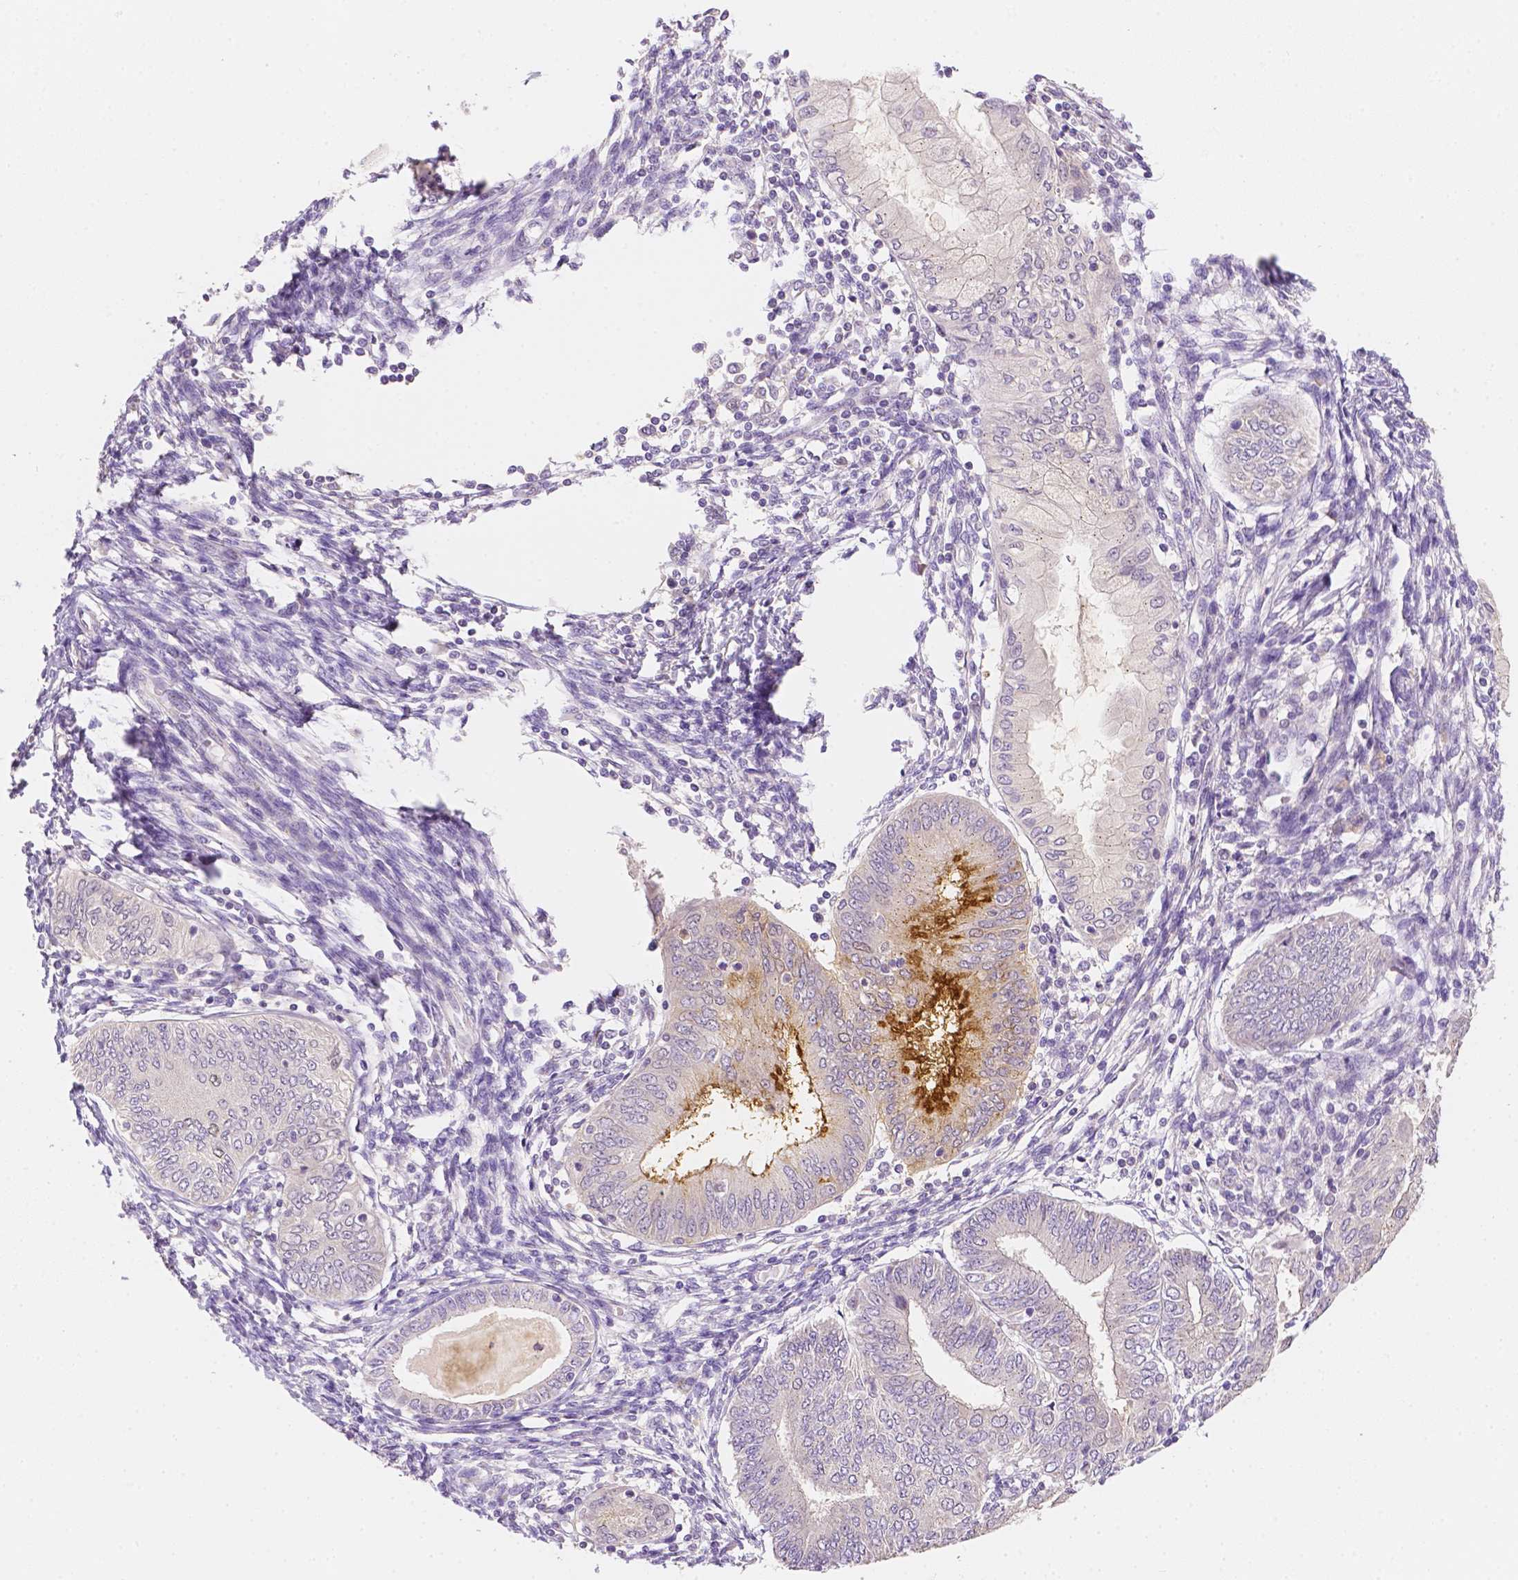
{"staining": {"intensity": "moderate", "quantity": "<25%", "location": "cytoplasmic/membranous"}, "tissue": "endometrial cancer", "cell_type": "Tumor cells", "image_type": "cancer", "snomed": [{"axis": "morphology", "description": "Adenocarcinoma, NOS"}, {"axis": "topography", "description": "Endometrium"}], "caption": "Protein expression analysis of human endometrial adenocarcinoma reveals moderate cytoplasmic/membranous positivity in about <25% of tumor cells.", "gene": "C10orf67", "patient": {"sex": "female", "age": 68}}